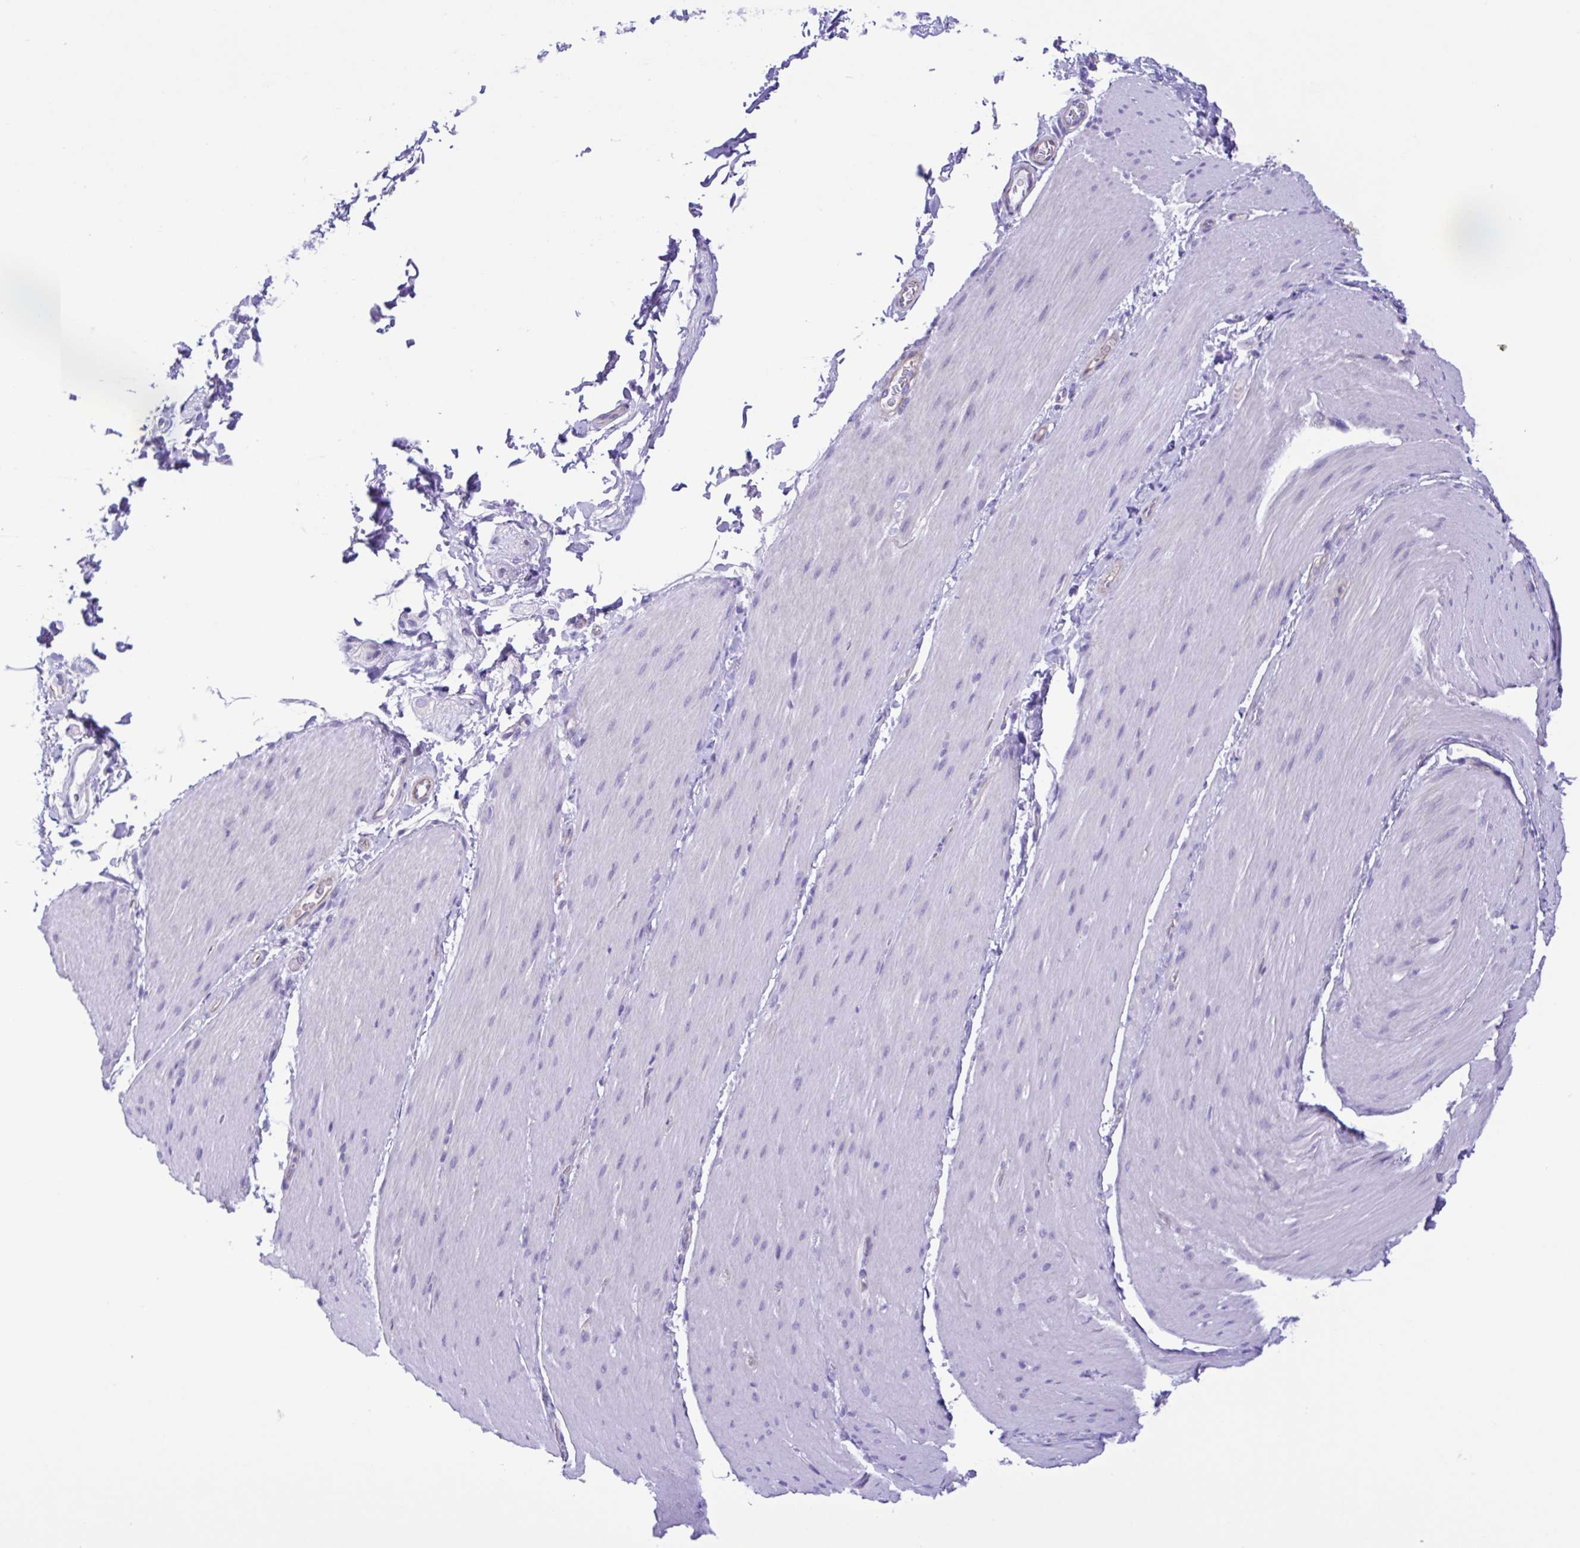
{"staining": {"intensity": "negative", "quantity": "none", "location": "none"}, "tissue": "smooth muscle", "cell_type": "Smooth muscle cells", "image_type": "normal", "snomed": [{"axis": "morphology", "description": "Normal tissue, NOS"}, {"axis": "topography", "description": "Smooth muscle"}, {"axis": "topography", "description": "Colon"}], "caption": "This is an IHC histopathology image of unremarkable human smooth muscle. There is no staining in smooth muscle cells.", "gene": "CYP11A1", "patient": {"sex": "male", "age": 73}}